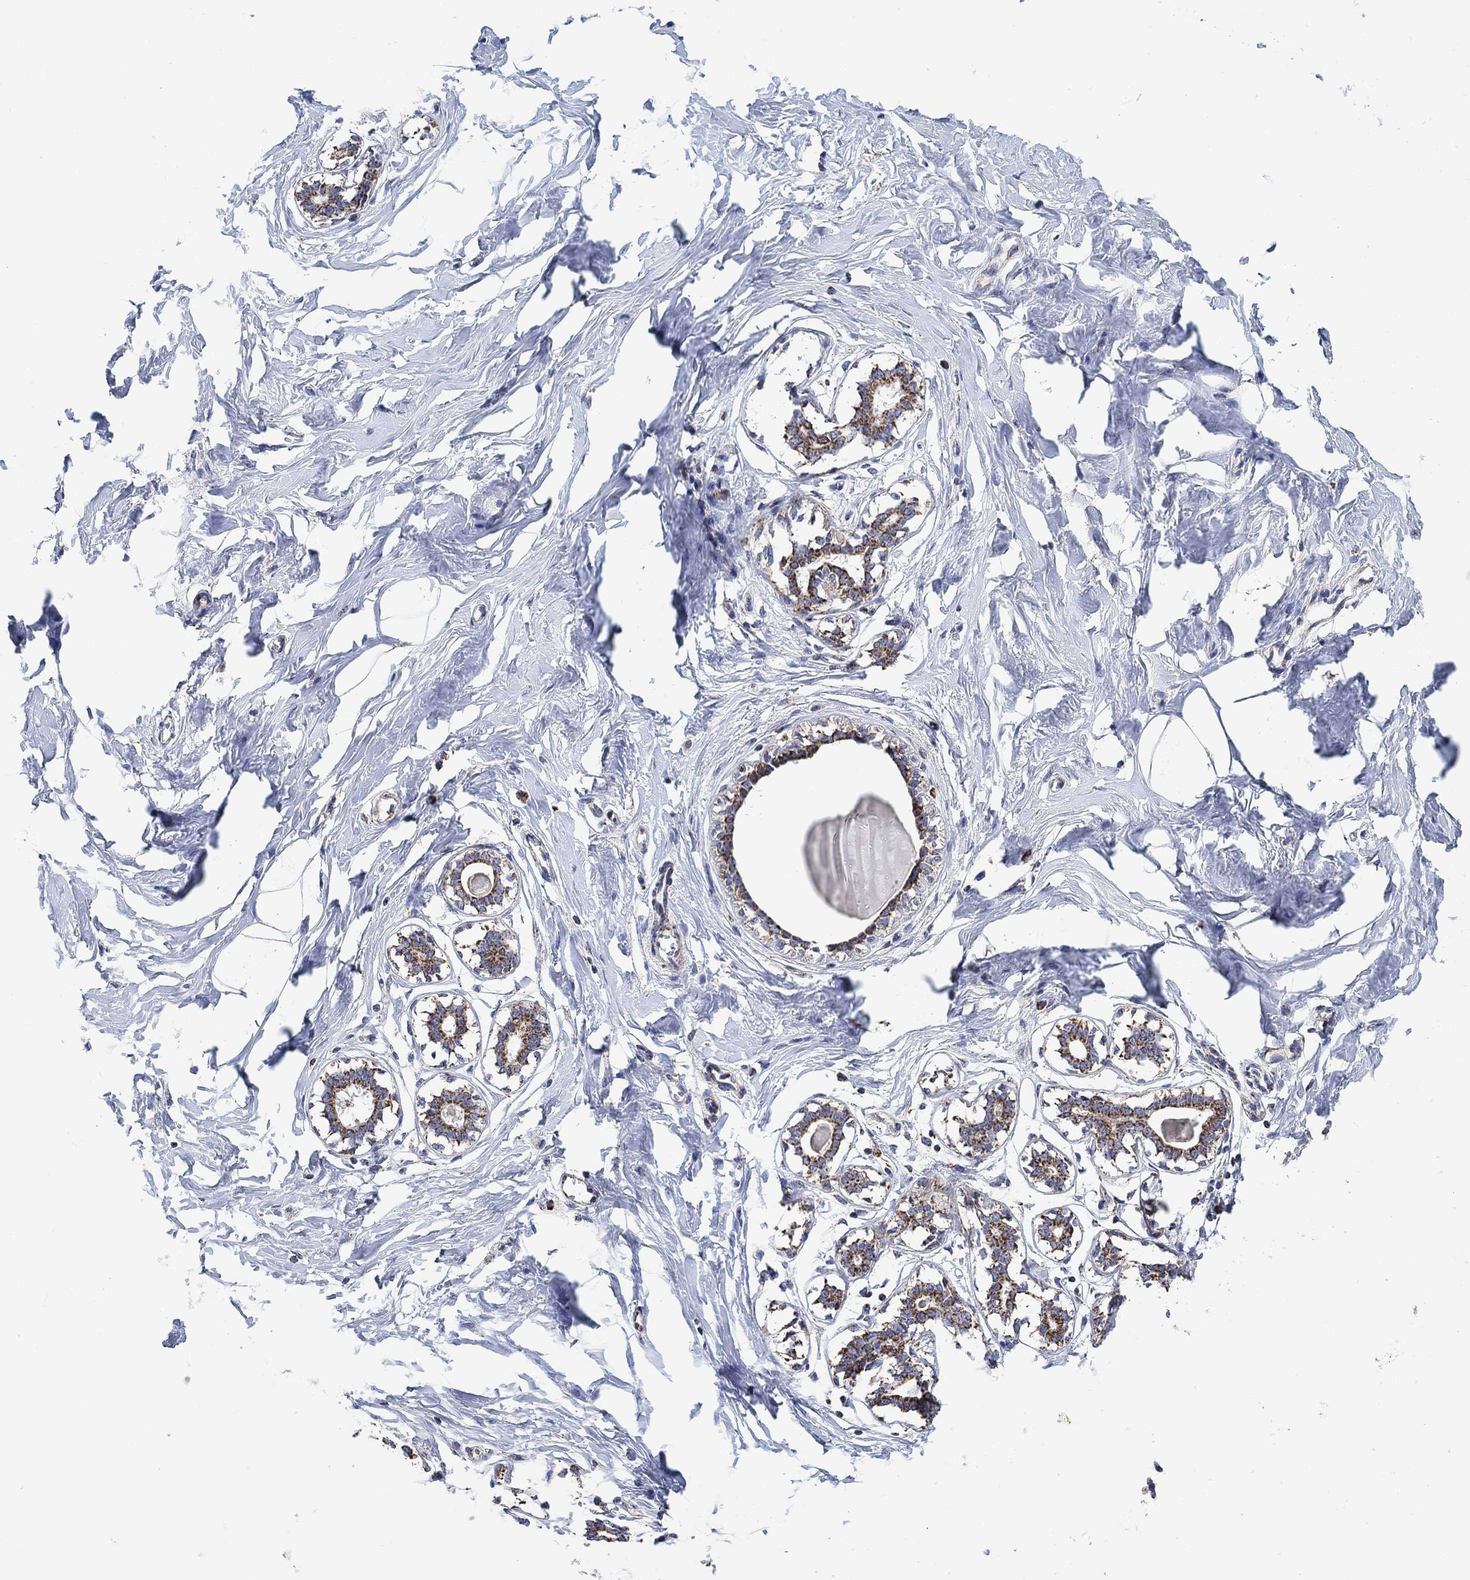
{"staining": {"intensity": "negative", "quantity": "none", "location": "none"}, "tissue": "breast", "cell_type": "Adipocytes", "image_type": "normal", "snomed": [{"axis": "morphology", "description": "Normal tissue, NOS"}, {"axis": "morphology", "description": "Lobular carcinoma, in situ"}, {"axis": "topography", "description": "Breast"}], "caption": "The immunohistochemistry (IHC) image has no significant expression in adipocytes of breast. (DAB immunohistochemistry (IHC) with hematoxylin counter stain).", "gene": "NDUFS3", "patient": {"sex": "female", "age": 35}}